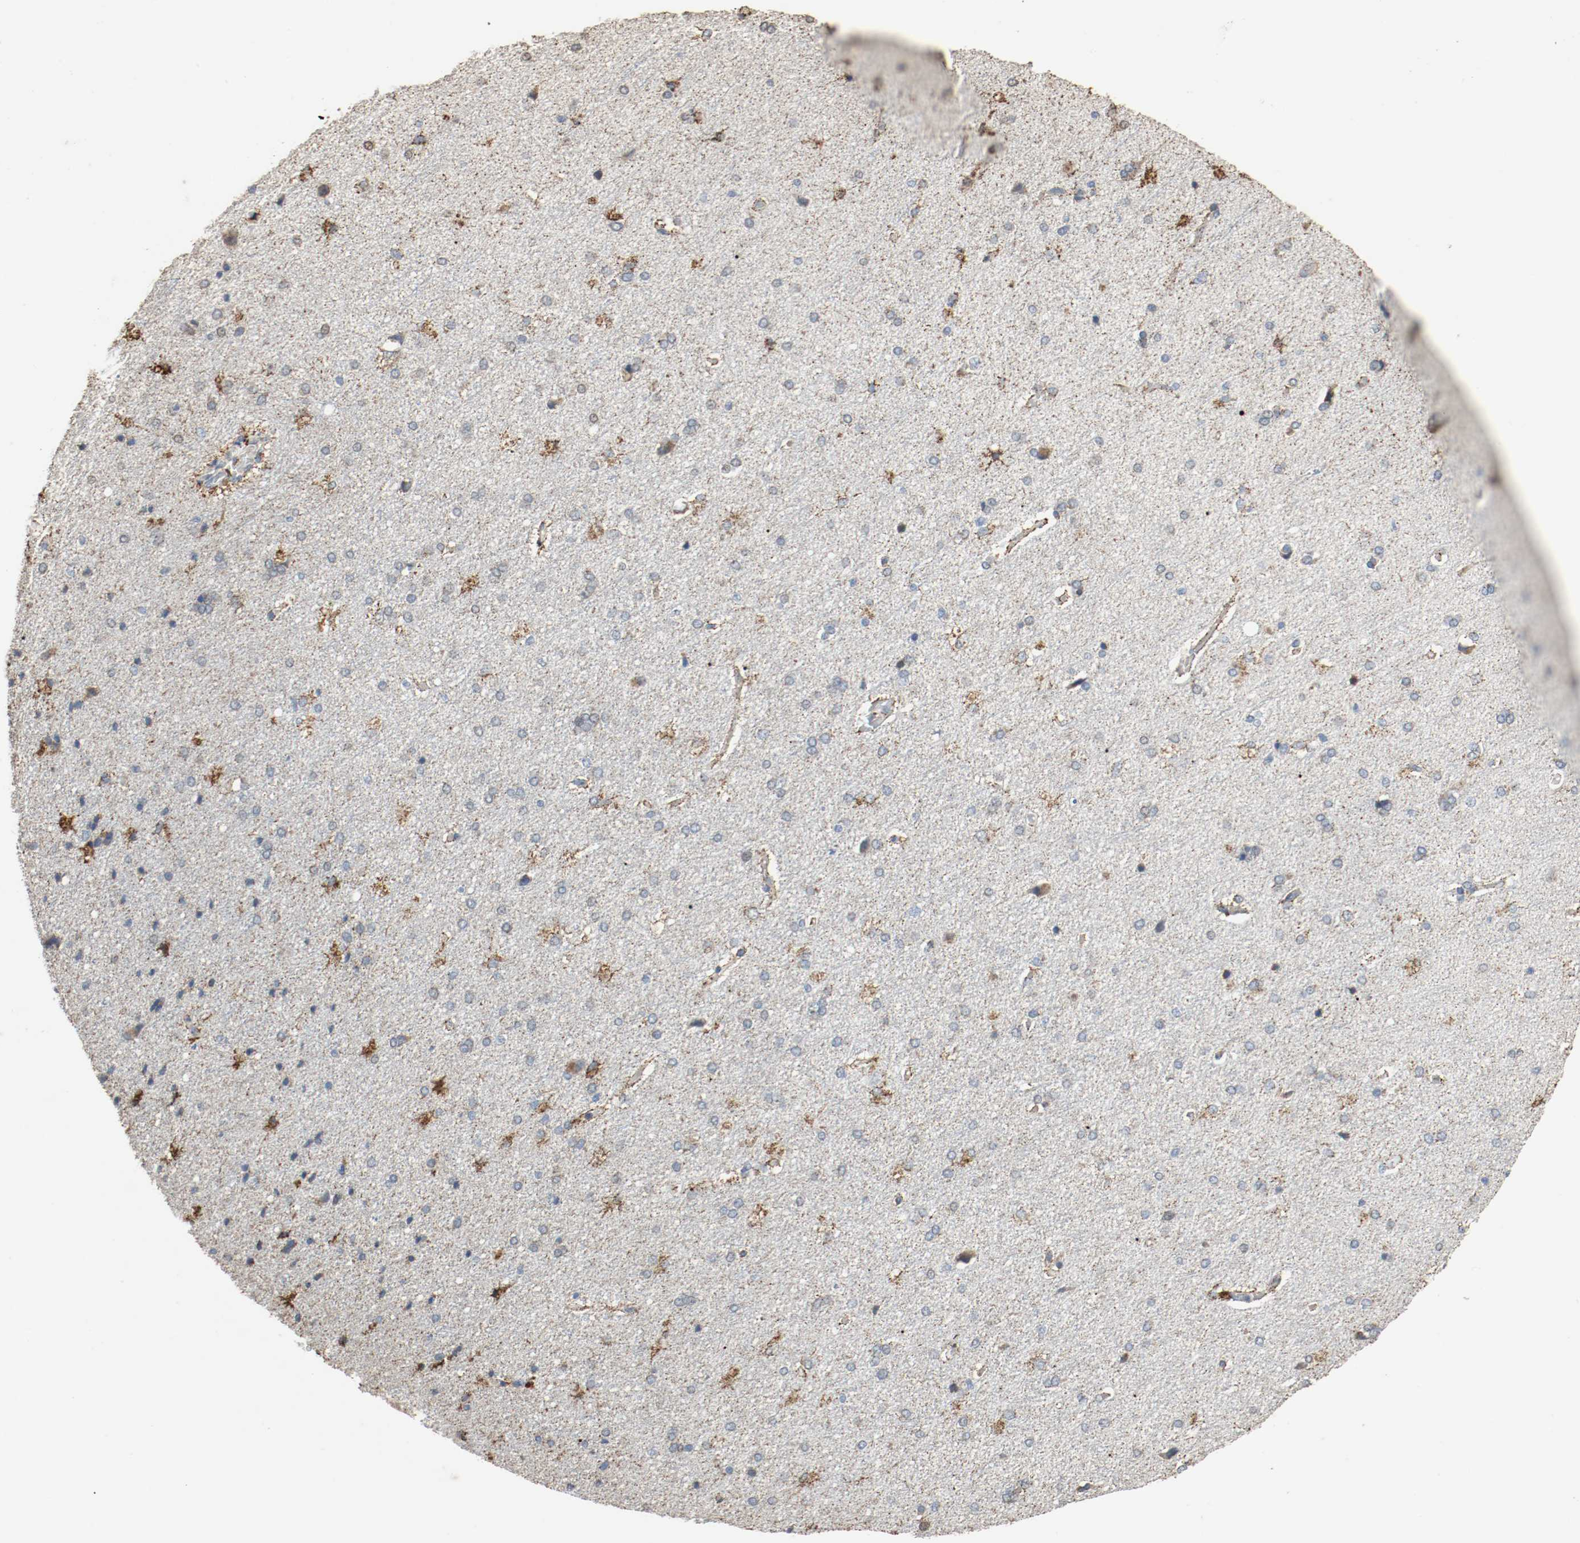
{"staining": {"intensity": "moderate", "quantity": ">75%", "location": "cytoplasmic/membranous"}, "tissue": "cerebral cortex", "cell_type": "Endothelial cells", "image_type": "normal", "snomed": [{"axis": "morphology", "description": "Normal tissue, NOS"}, {"axis": "topography", "description": "Cerebral cortex"}], "caption": "High-magnification brightfield microscopy of unremarkable cerebral cortex stained with DAB (brown) and counterstained with hematoxylin (blue). endothelial cells exhibit moderate cytoplasmic/membranous expression is appreciated in approximately>75% of cells.", "gene": "ALDH4A1", "patient": {"sex": "male", "age": 62}}